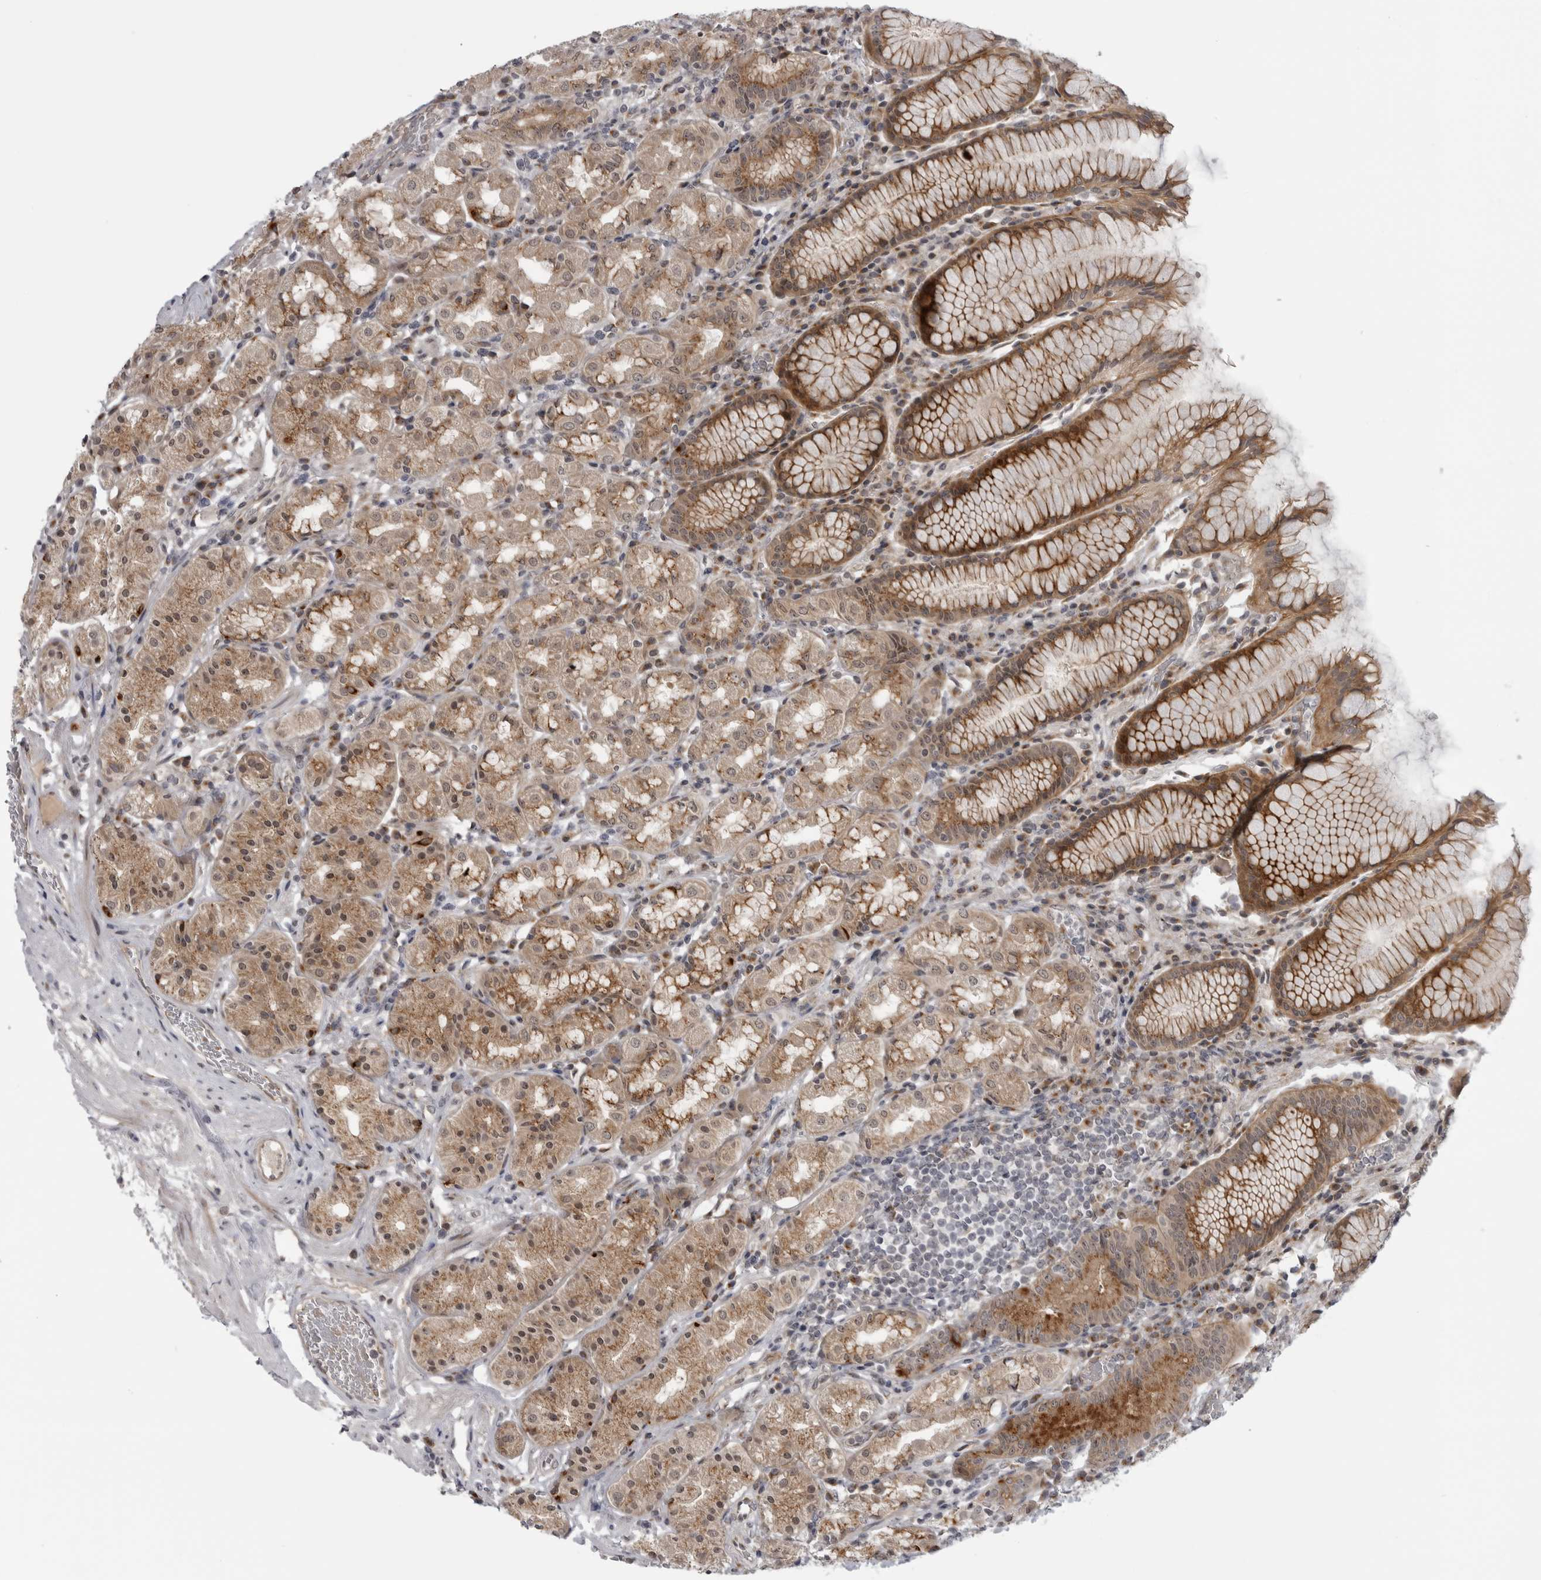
{"staining": {"intensity": "moderate", "quantity": ">75%", "location": "cytoplasmic/membranous,nuclear"}, "tissue": "stomach", "cell_type": "Glandular cells", "image_type": "normal", "snomed": [{"axis": "morphology", "description": "Normal tissue, NOS"}, {"axis": "topography", "description": "Stomach, lower"}], "caption": "A photomicrograph showing moderate cytoplasmic/membranous,nuclear staining in about >75% of glandular cells in normal stomach, as visualized by brown immunohistochemical staining.", "gene": "LRRC45", "patient": {"sex": "female", "age": 56}}